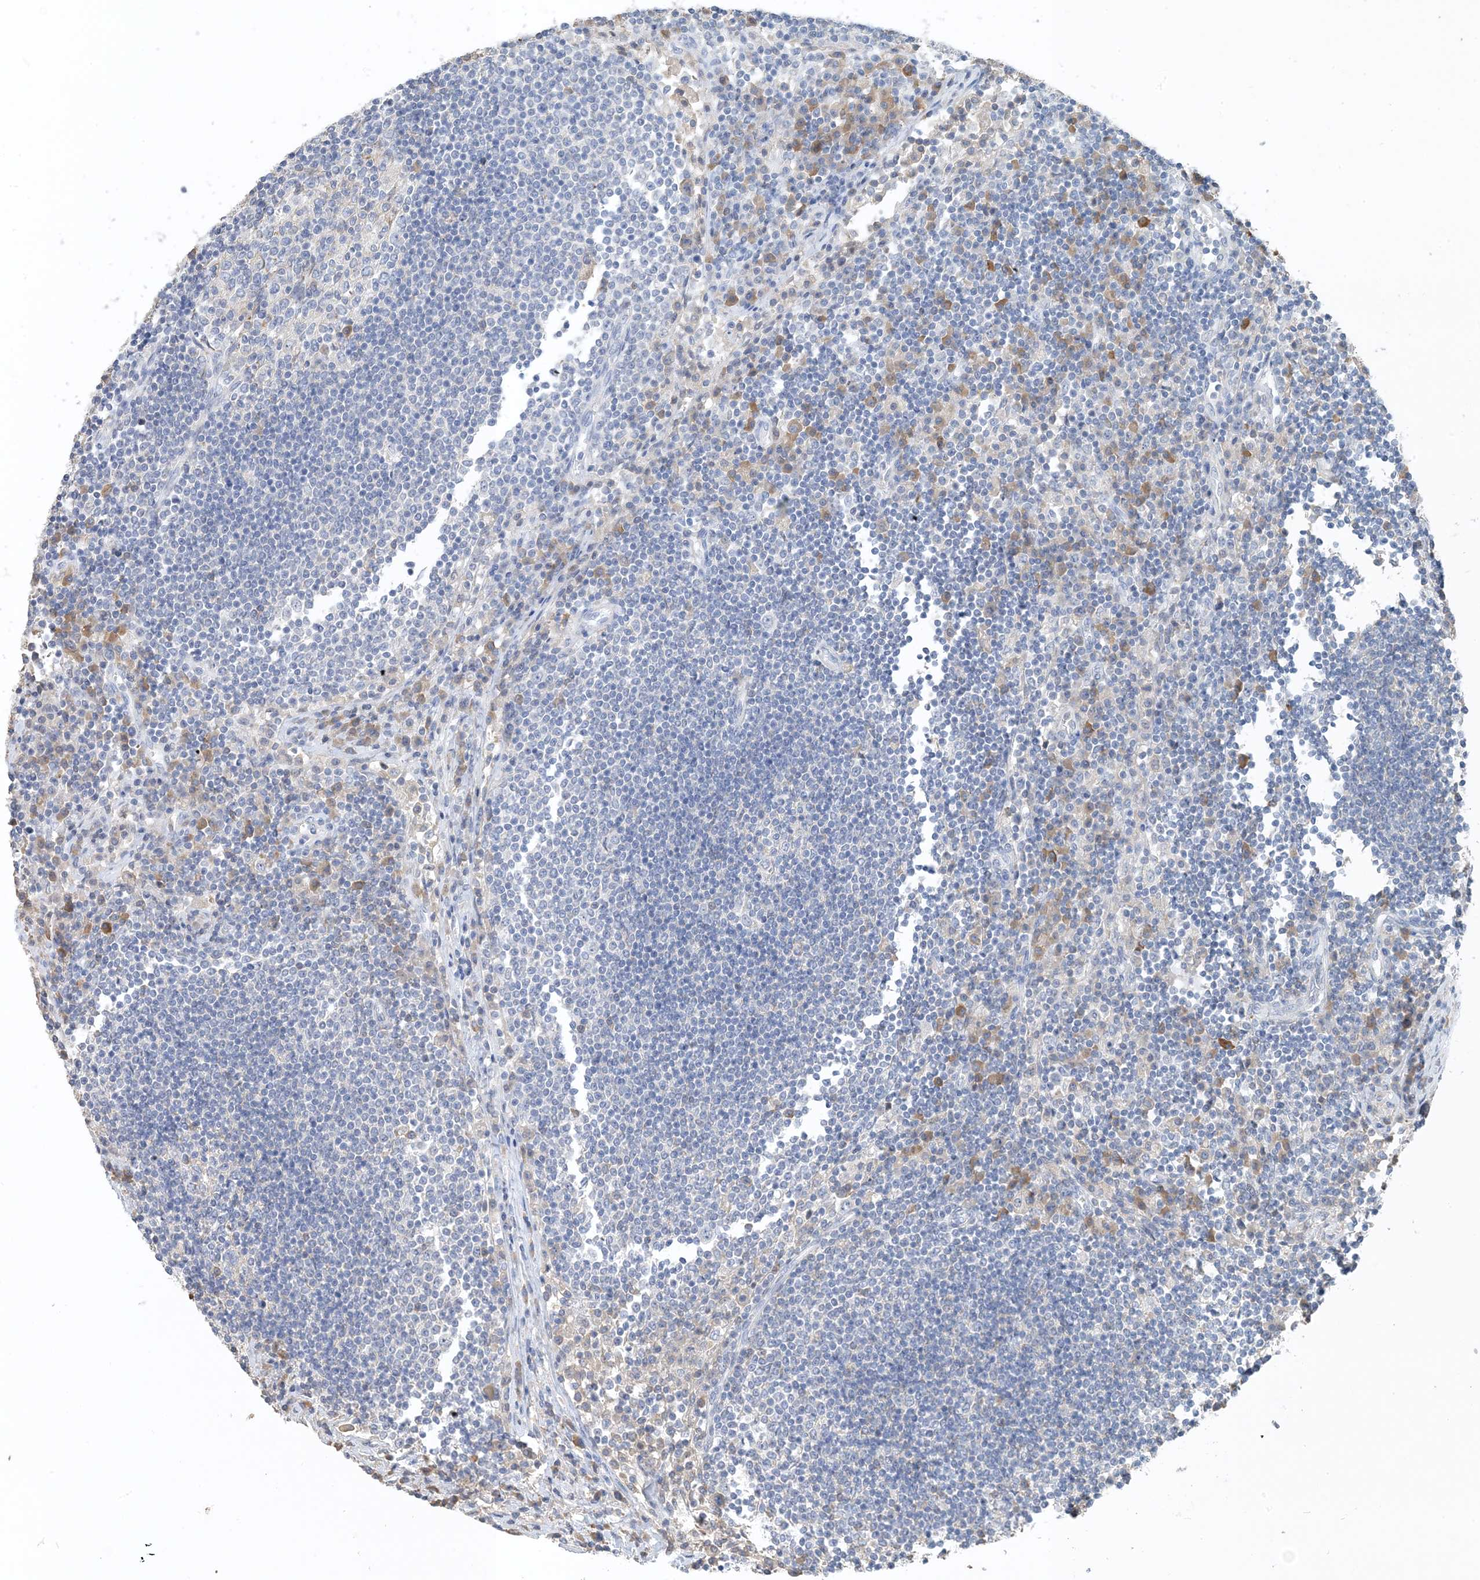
{"staining": {"intensity": "negative", "quantity": "none", "location": "none"}, "tissue": "lymph node", "cell_type": "Germinal center cells", "image_type": "normal", "snomed": [{"axis": "morphology", "description": "Normal tissue, NOS"}, {"axis": "topography", "description": "Lymph node"}], "caption": "Immunohistochemistry photomicrograph of normal lymph node: lymph node stained with DAB (3,3'-diaminobenzidine) demonstrates no significant protein staining in germinal center cells.", "gene": "CTRL", "patient": {"sex": "female", "age": 53}}